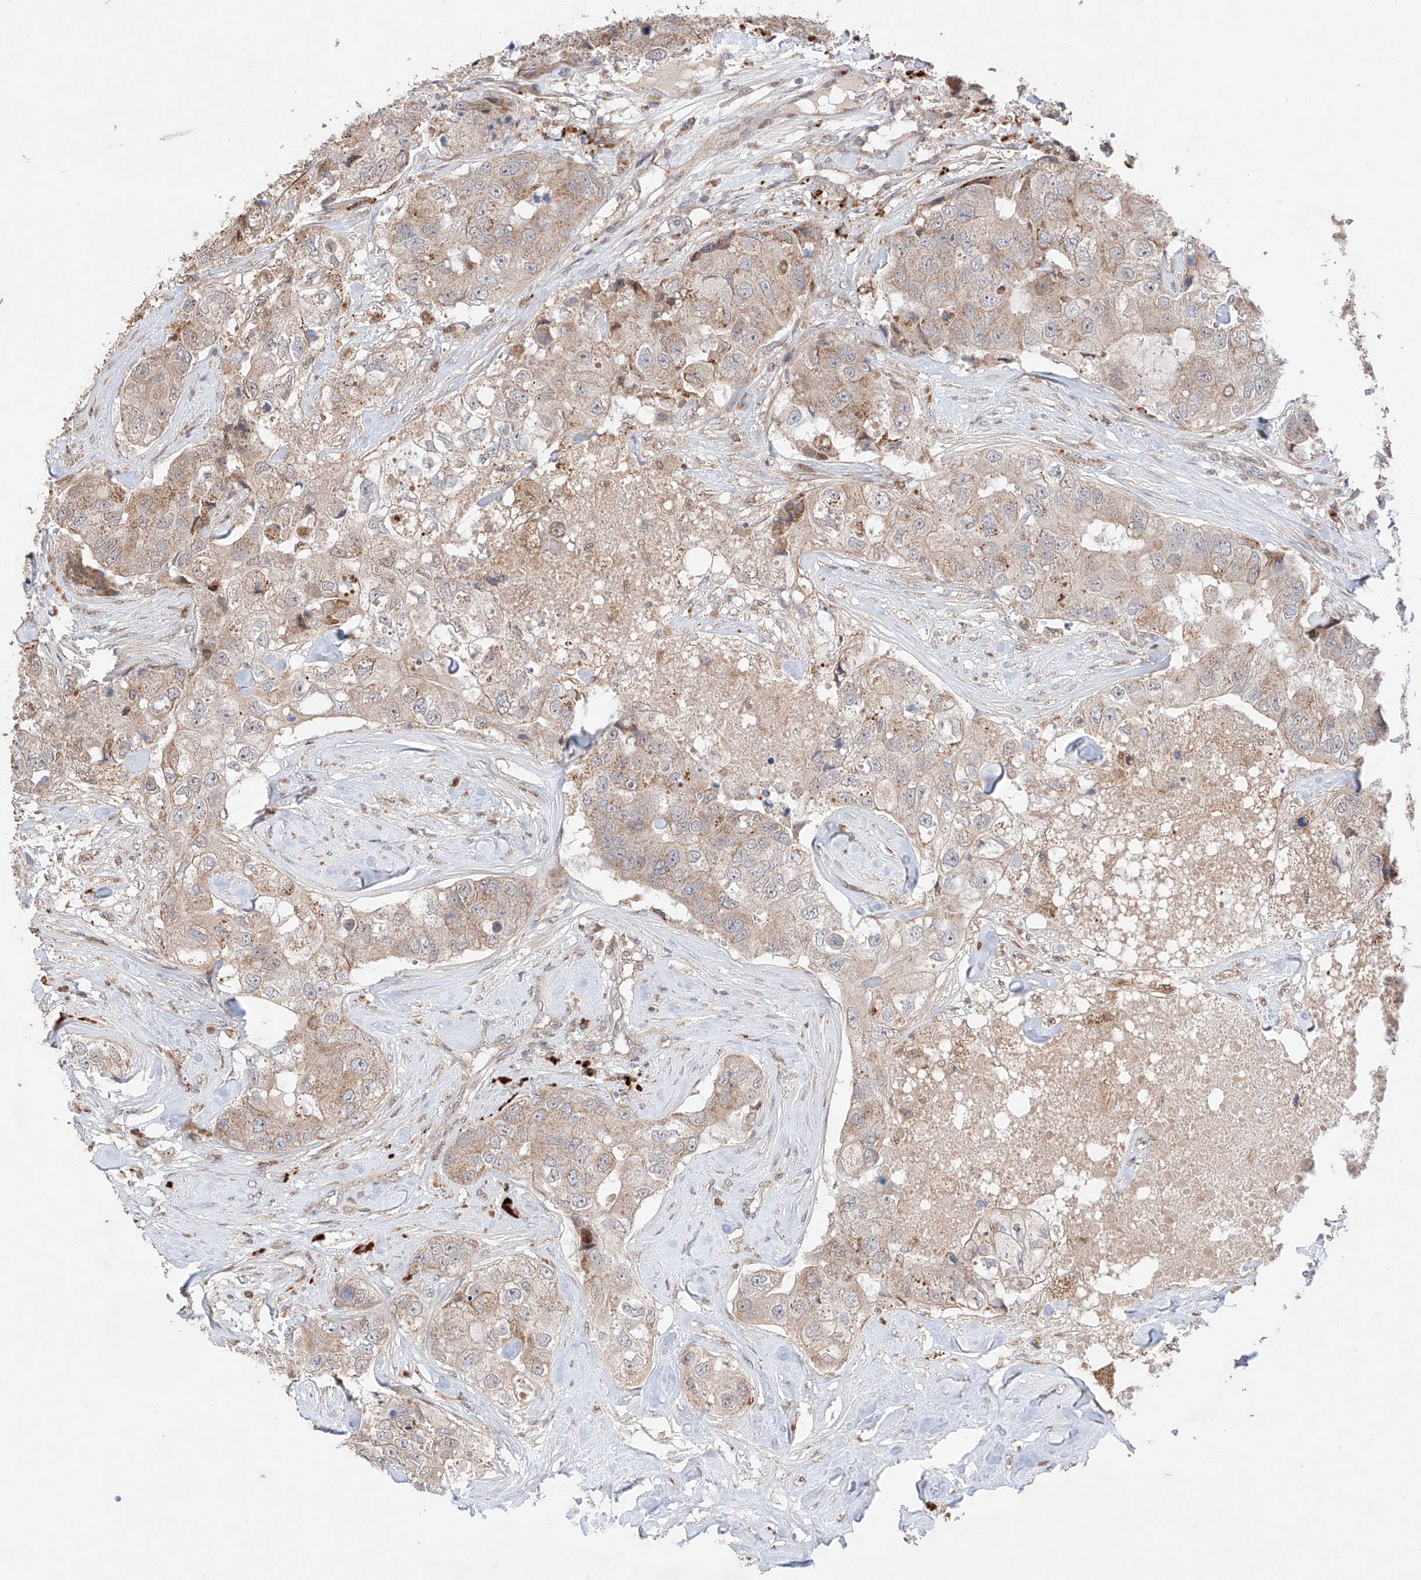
{"staining": {"intensity": "weak", "quantity": ">75%", "location": "cytoplasmic/membranous"}, "tissue": "breast cancer", "cell_type": "Tumor cells", "image_type": "cancer", "snomed": [{"axis": "morphology", "description": "Duct carcinoma"}, {"axis": "topography", "description": "Breast"}], "caption": "Breast cancer stained with IHC demonstrates weak cytoplasmic/membranous positivity in about >75% of tumor cells.", "gene": "GCNT1", "patient": {"sex": "female", "age": 62}}